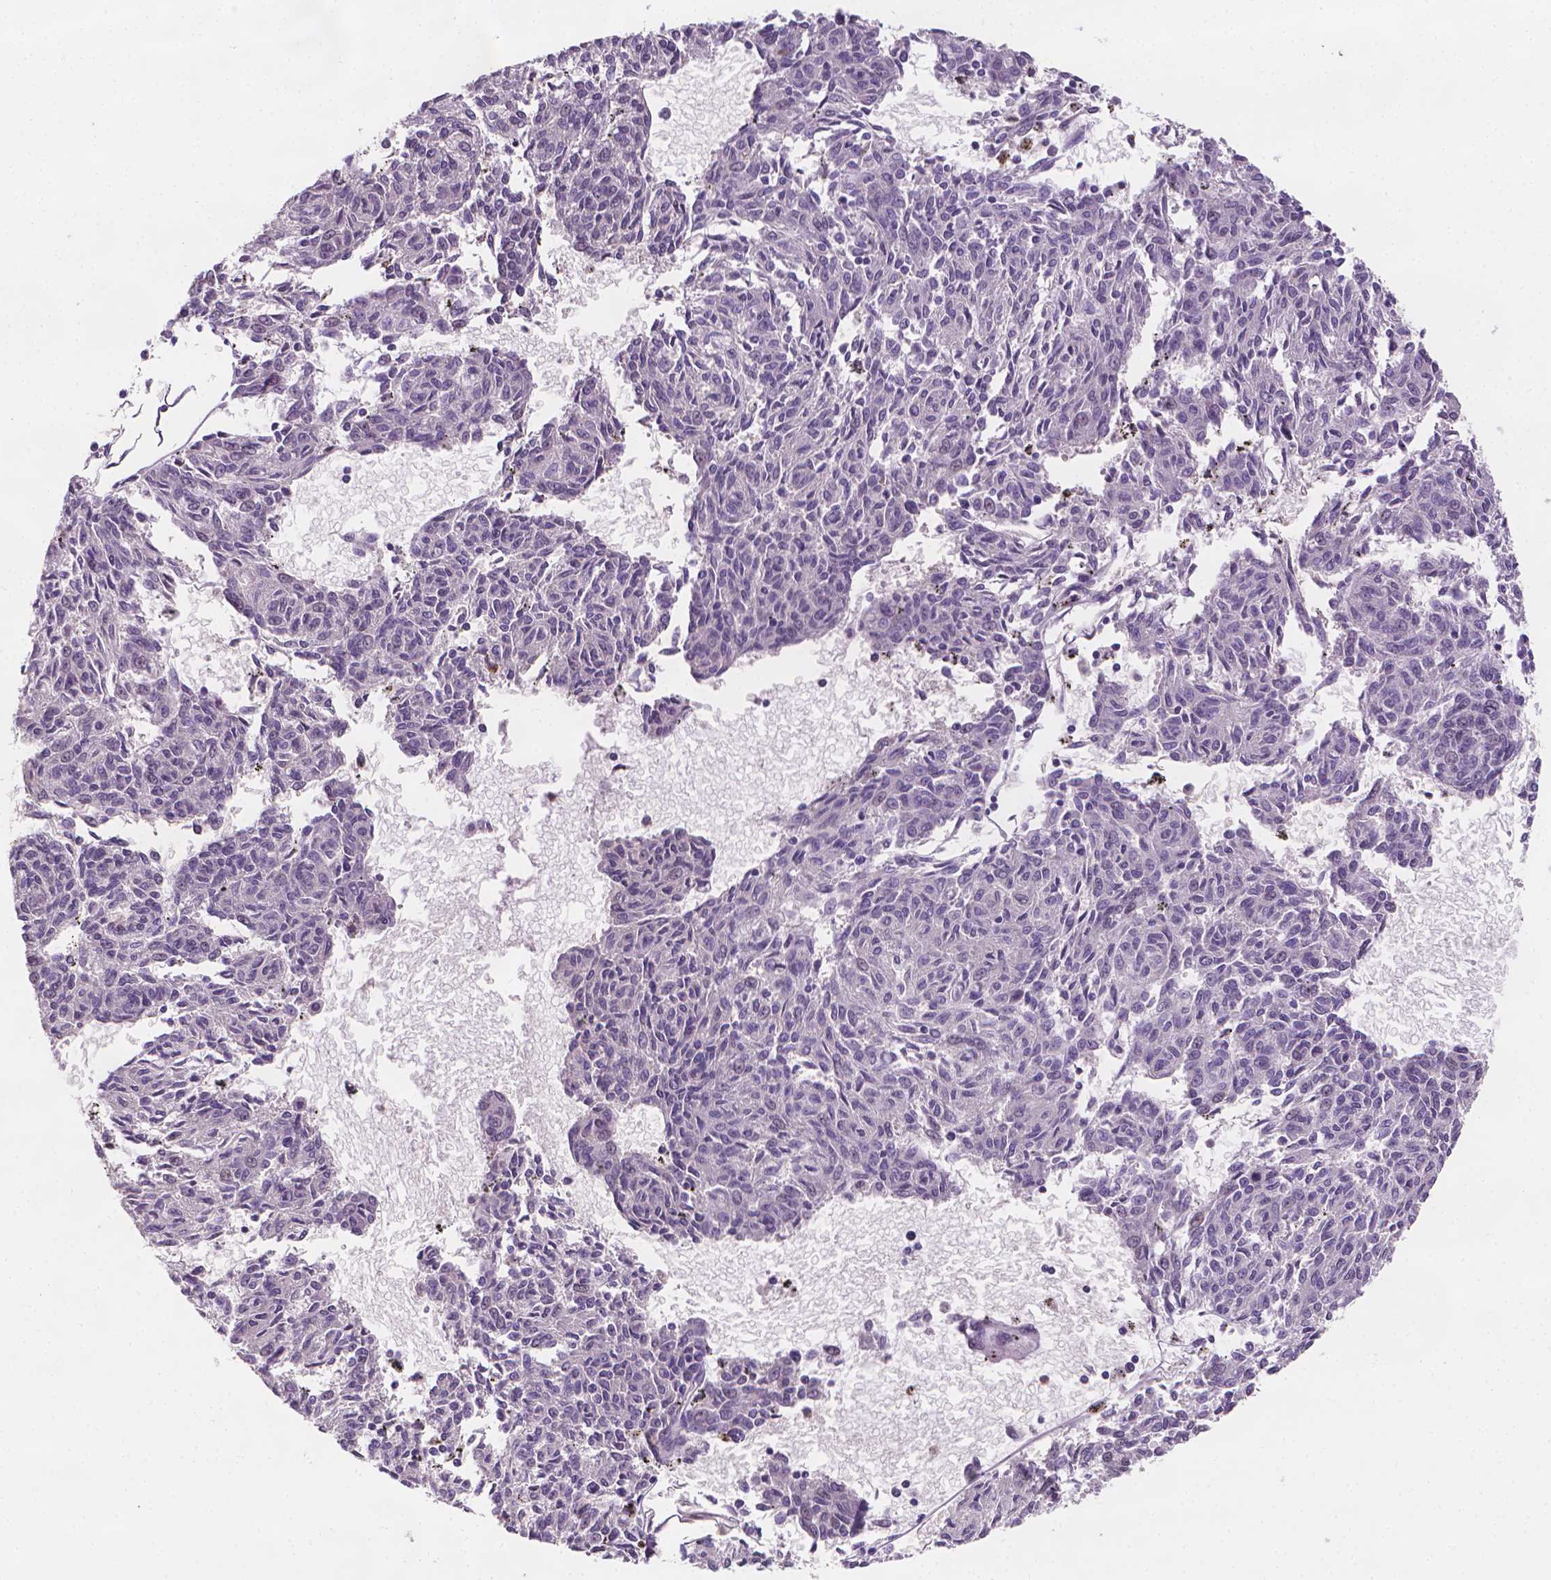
{"staining": {"intensity": "negative", "quantity": "none", "location": "none"}, "tissue": "melanoma", "cell_type": "Tumor cells", "image_type": "cancer", "snomed": [{"axis": "morphology", "description": "Malignant melanoma, NOS"}, {"axis": "topography", "description": "Skin"}], "caption": "DAB immunohistochemical staining of human malignant melanoma reveals no significant expression in tumor cells.", "gene": "FASN", "patient": {"sex": "female", "age": 72}}